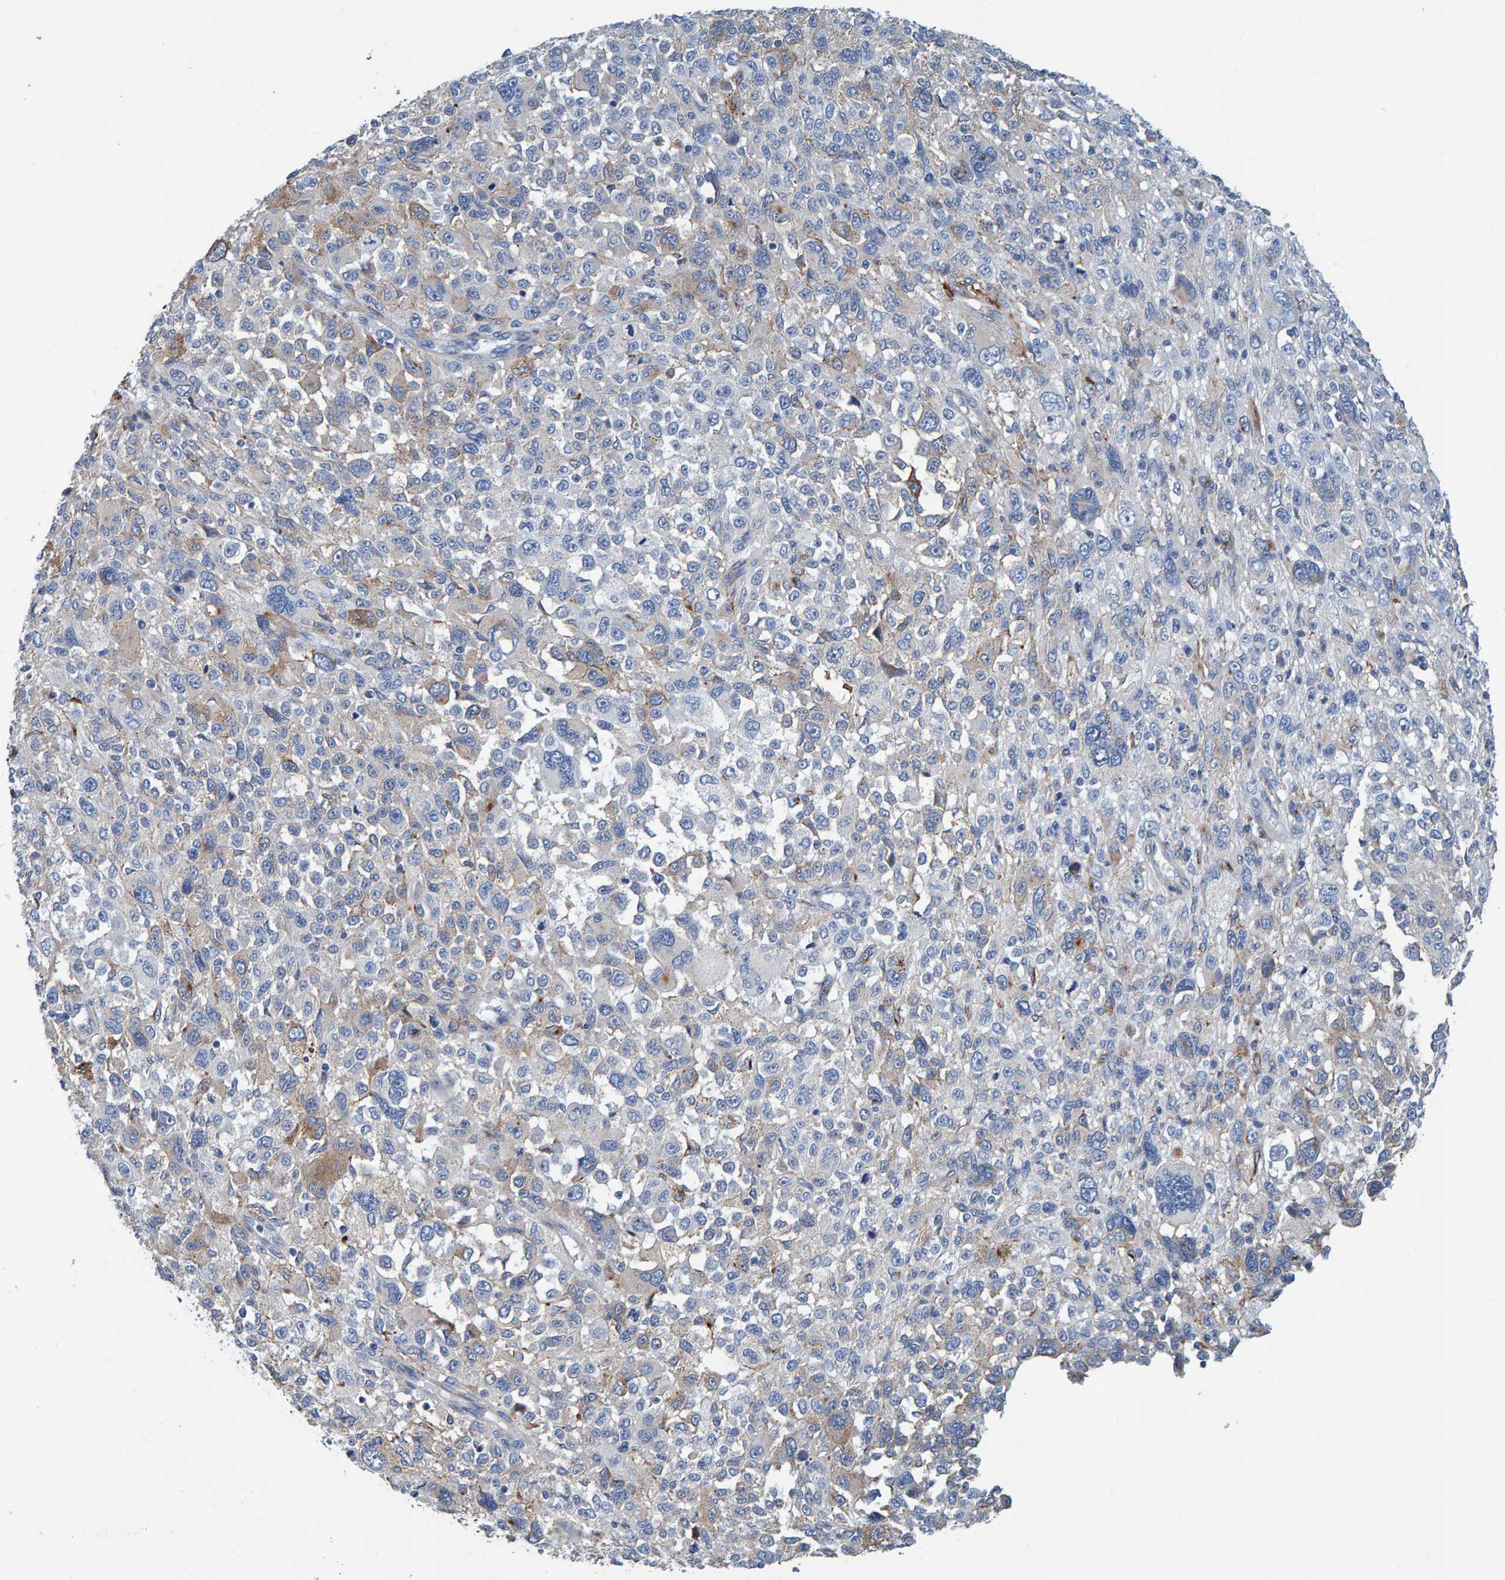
{"staining": {"intensity": "negative", "quantity": "none", "location": "none"}, "tissue": "melanoma", "cell_type": "Tumor cells", "image_type": "cancer", "snomed": [{"axis": "morphology", "description": "Malignant melanoma, NOS"}, {"axis": "topography", "description": "Skin"}], "caption": "Tumor cells show no significant protein staining in malignant melanoma. (Brightfield microscopy of DAB (3,3'-diaminobenzidine) immunohistochemistry at high magnification).", "gene": "LRP1", "patient": {"sex": "female", "age": 55}}